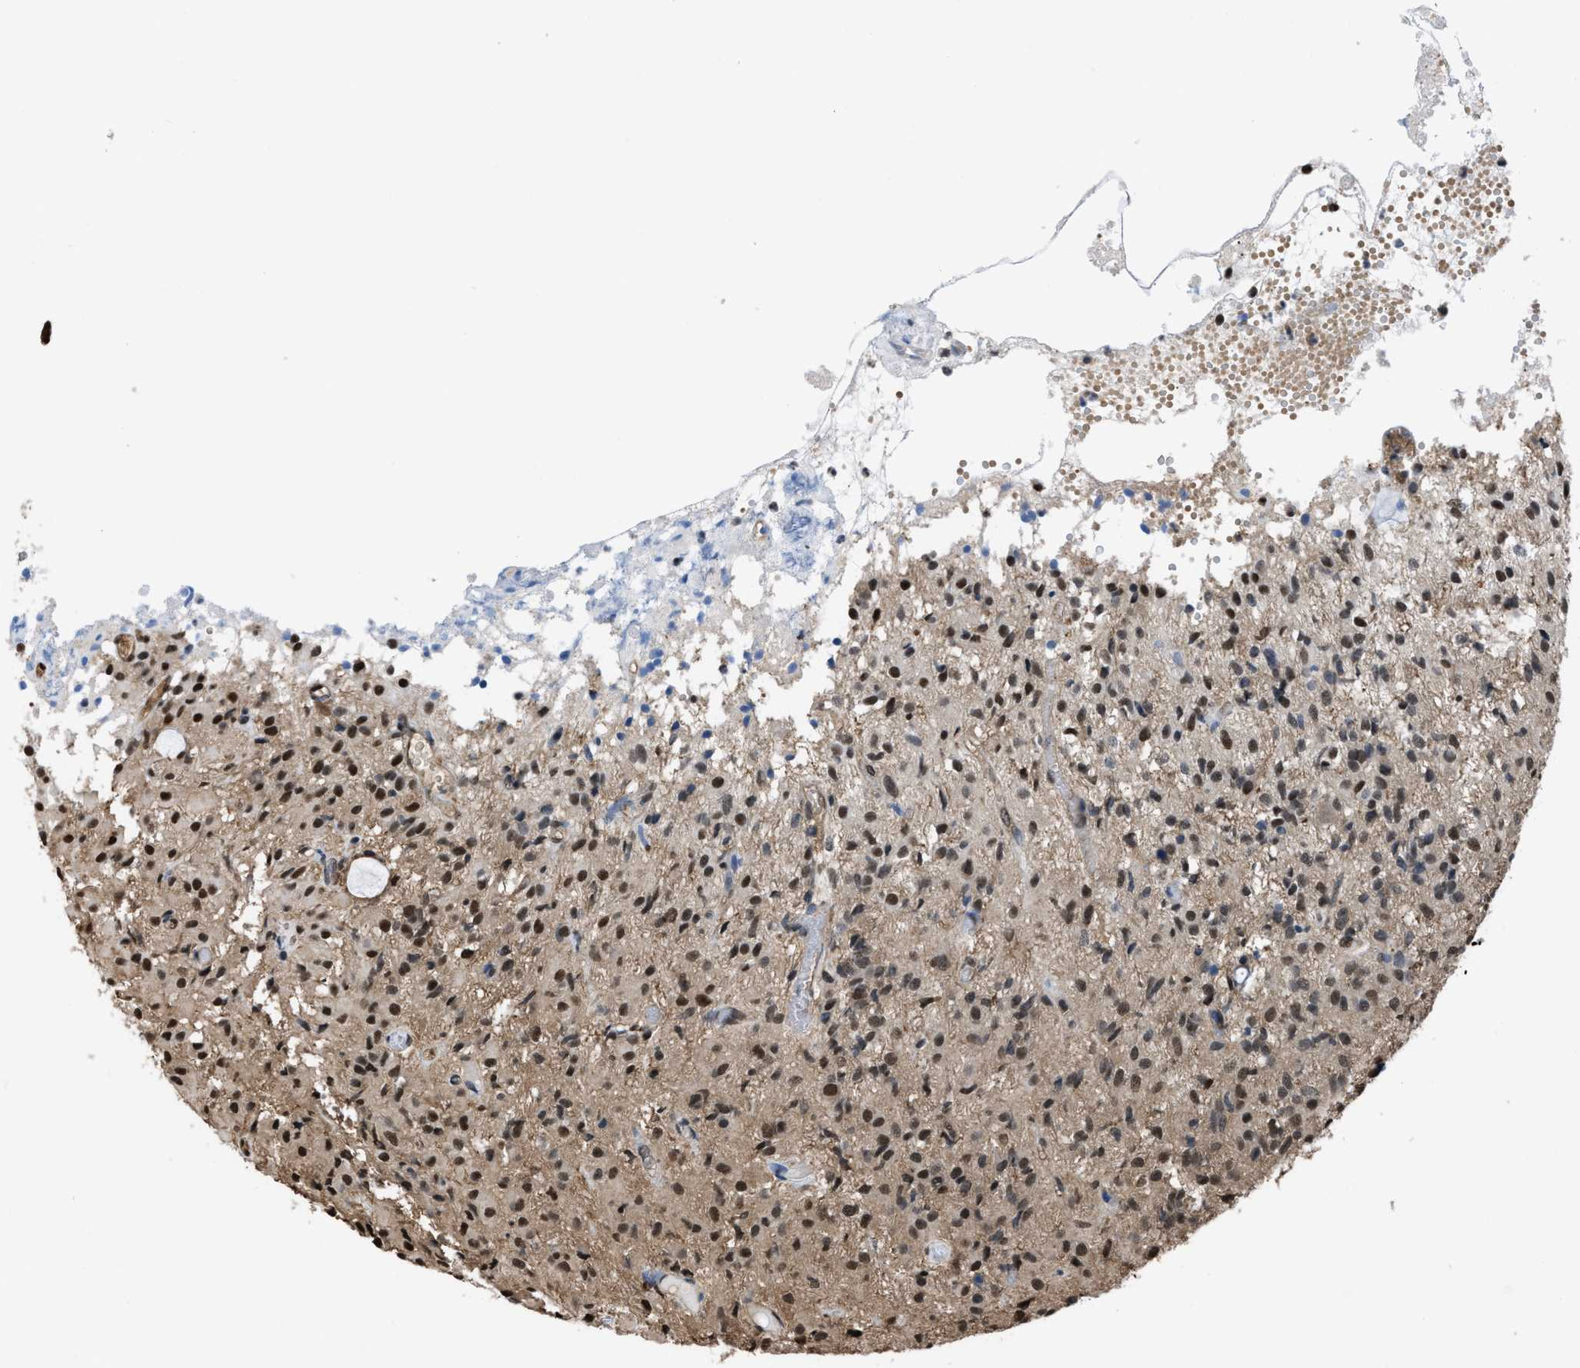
{"staining": {"intensity": "moderate", "quantity": ">75%", "location": "nuclear"}, "tissue": "glioma", "cell_type": "Tumor cells", "image_type": "cancer", "snomed": [{"axis": "morphology", "description": "Glioma, malignant, High grade"}, {"axis": "topography", "description": "Brain"}], "caption": "Human malignant high-grade glioma stained for a protein (brown) displays moderate nuclear positive positivity in about >75% of tumor cells.", "gene": "FNTA", "patient": {"sex": "female", "age": 59}}